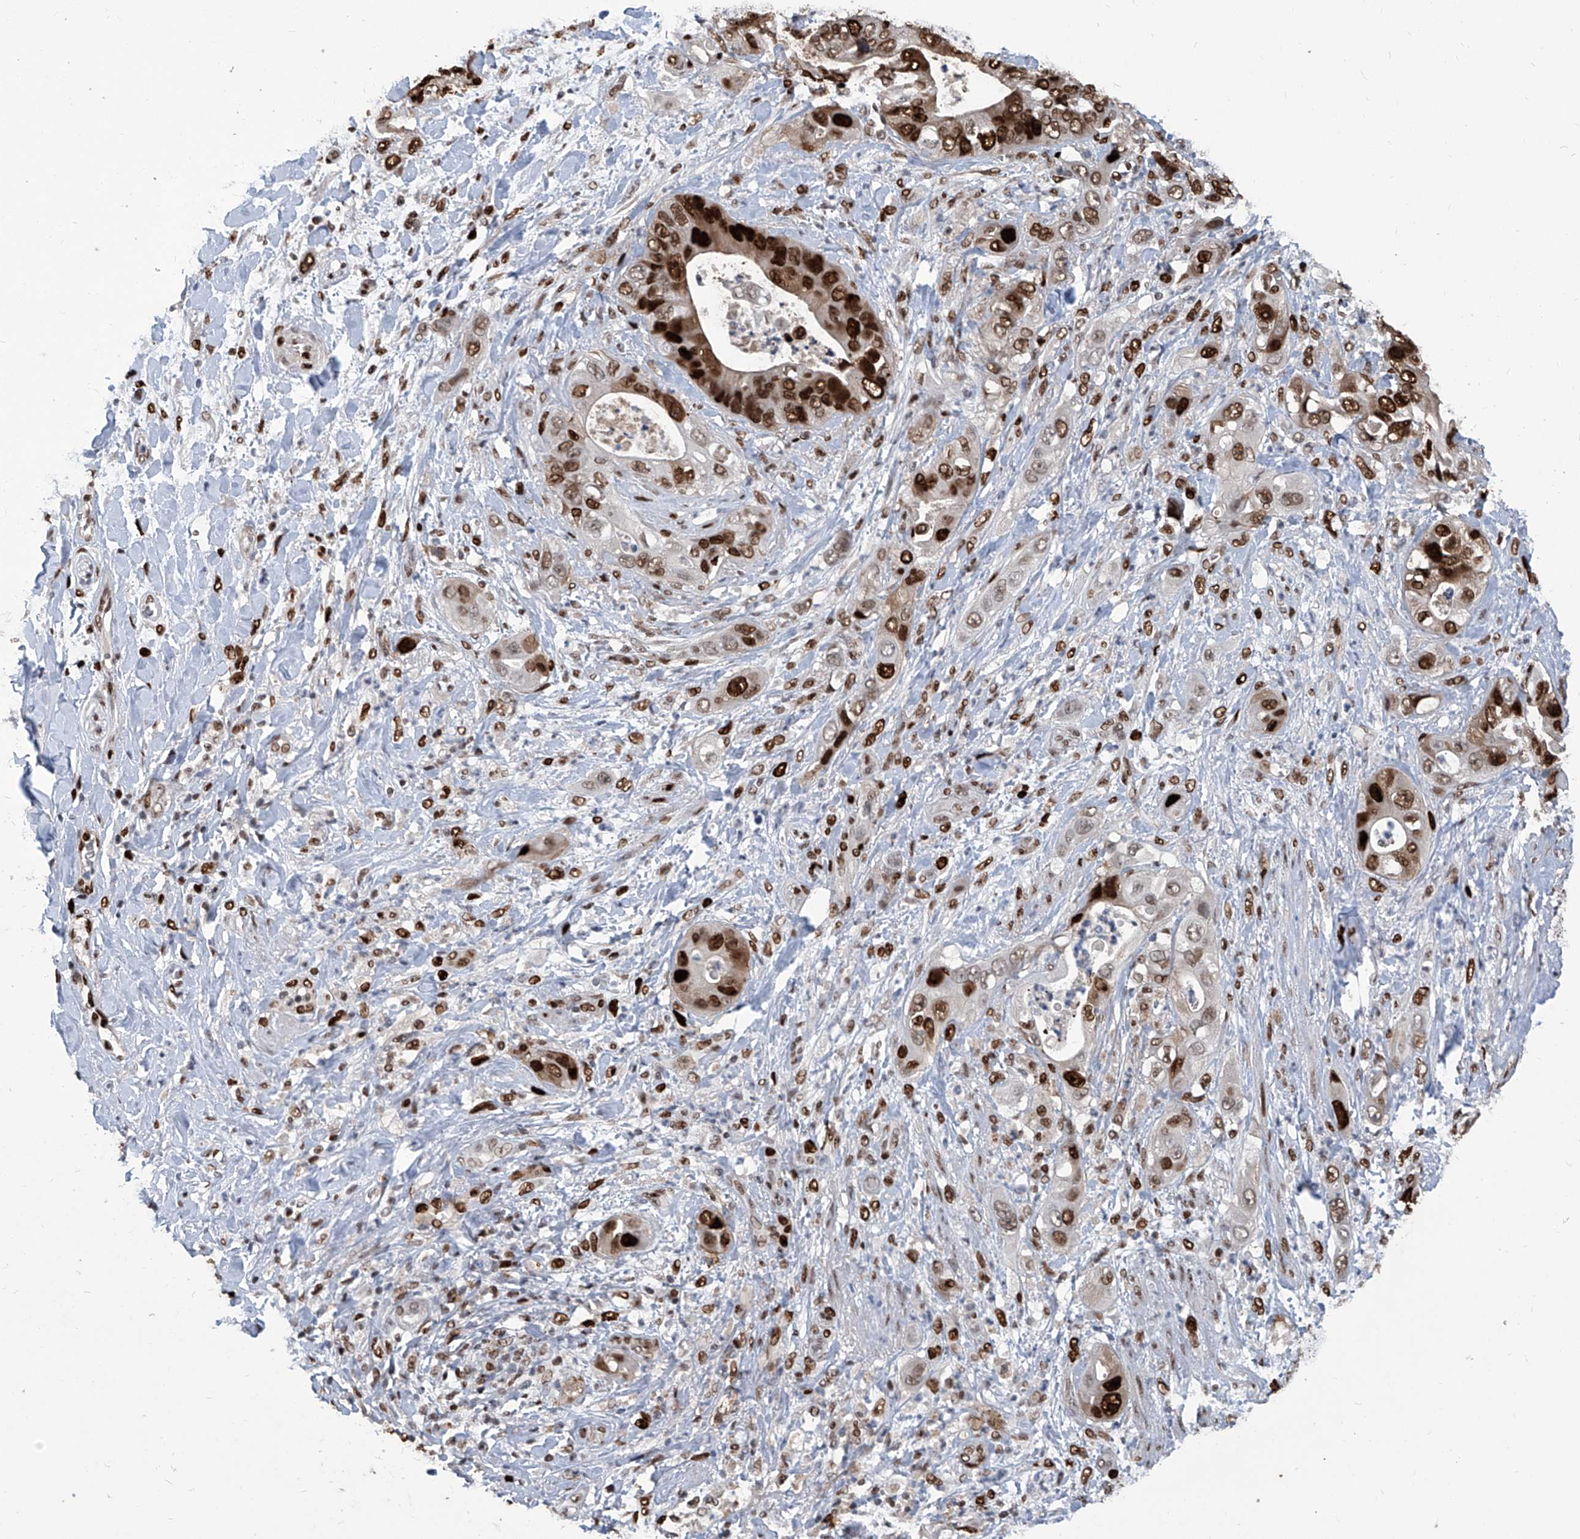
{"staining": {"intensity": "strong", "quantity": ">75%", "location": "nuclear"}, "tissue": "pancreatic cancer", "cell_type": "Tumor cells", "image_type": "cancer", "snomed": [{"axis": "morphology", "description": "Adenocarcinoma, NOS"}, {"axis": "topography", "description": "Pancreas"}], "caption": "Pancreatic cancer (adenocarcinoma) tissue shows strong nuclear expression in about >75% of tumor cells, visualized by immunohistochemistry.", "gene": "PCNA", "patient": {"sex": "female", "age": 78}}